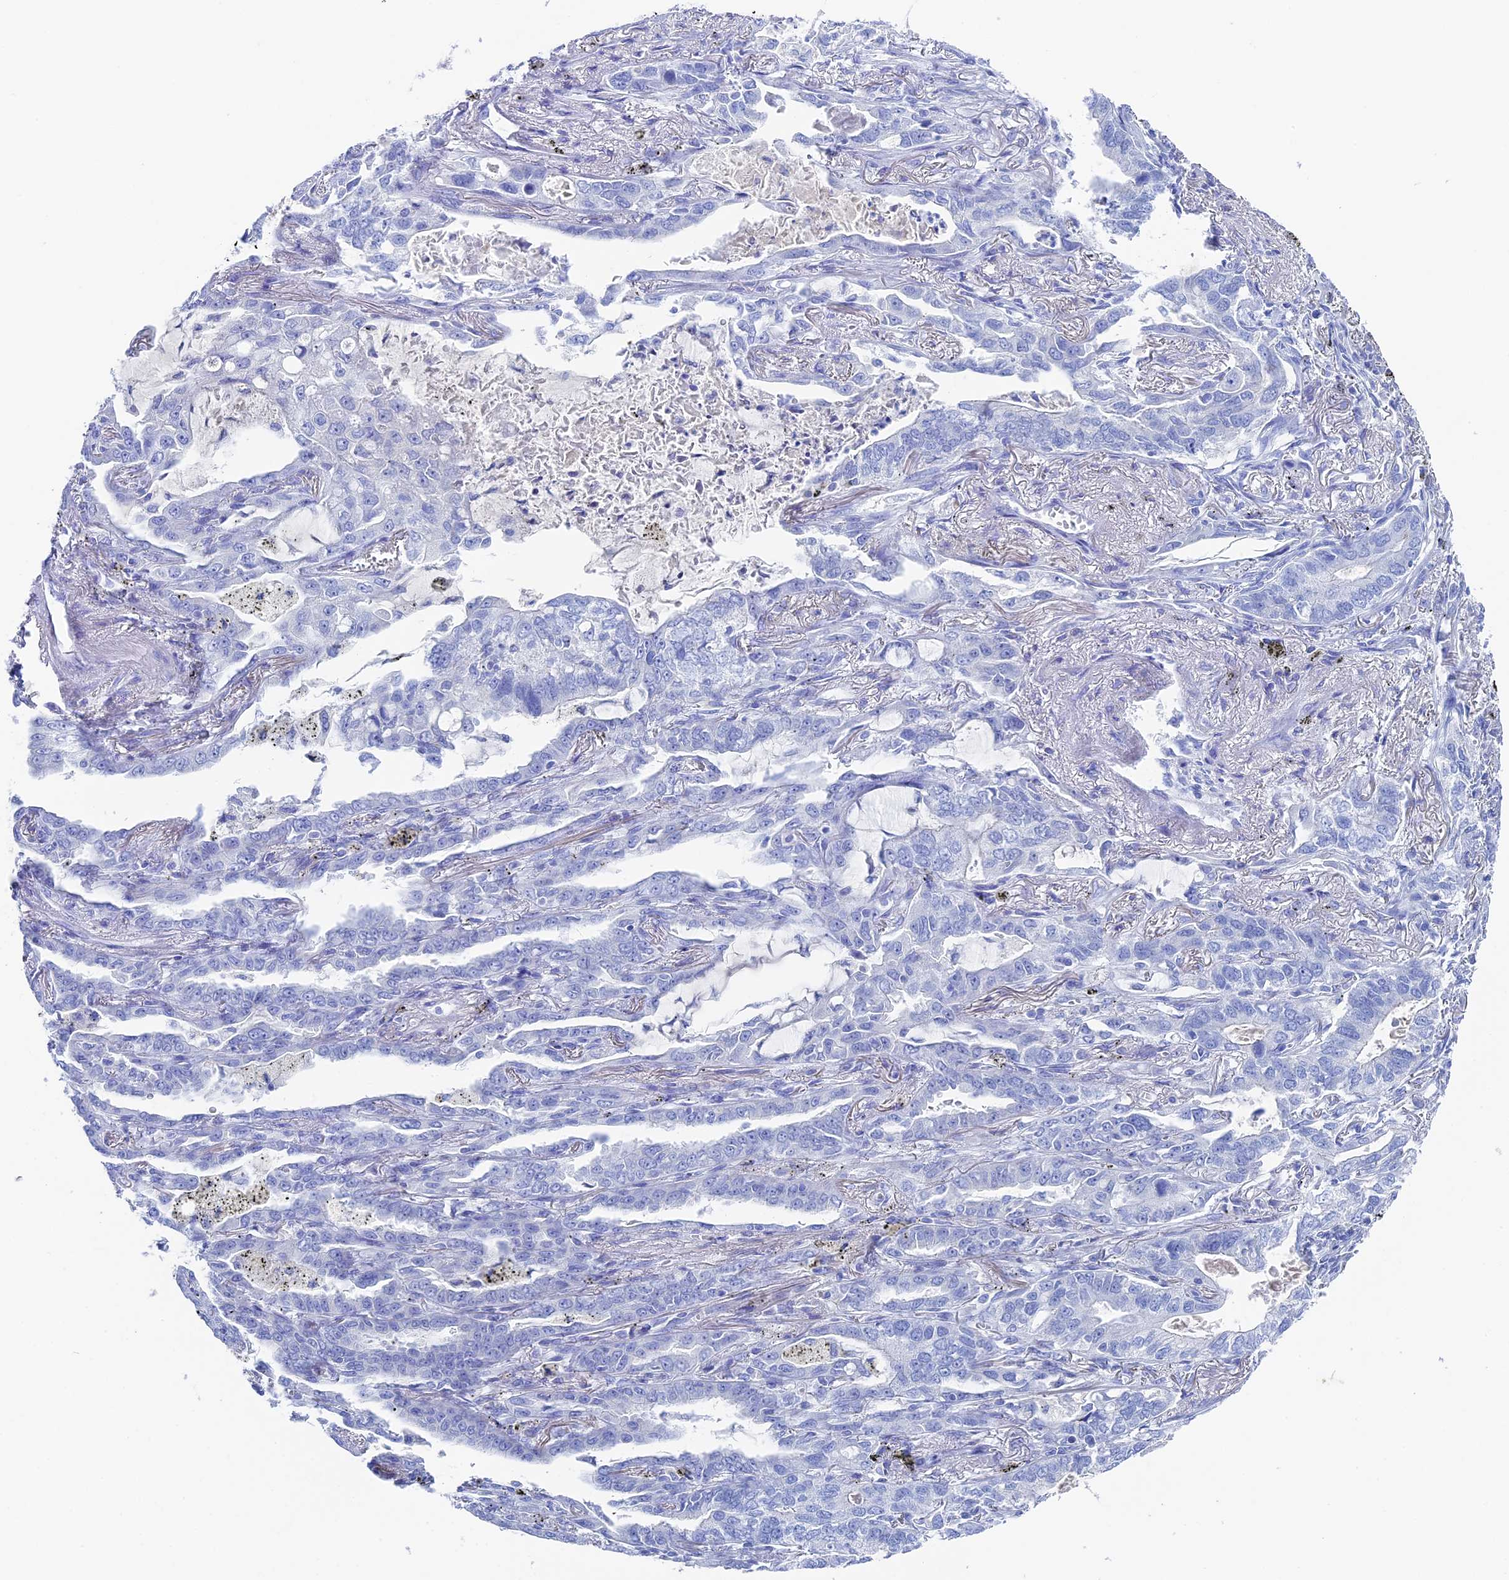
{"staining": {"intensity": "negative", "quantity": "none", "location": "none"}, "tissue": "lung cancer", "cell_type": "Tumor cells", "image_type": "cancer", "snomed": [{"axis": "morphology", "description": "Adenocarcinoma, NOS"}, {"axis": "topography", "description": "Lung"}], "caption": "Histopathology image shows no protein staining in tumor cells of adenocarcinoma (lung) tissue.", "gene": "UNC119", "patient": {"sex": "male", "age": 67}}